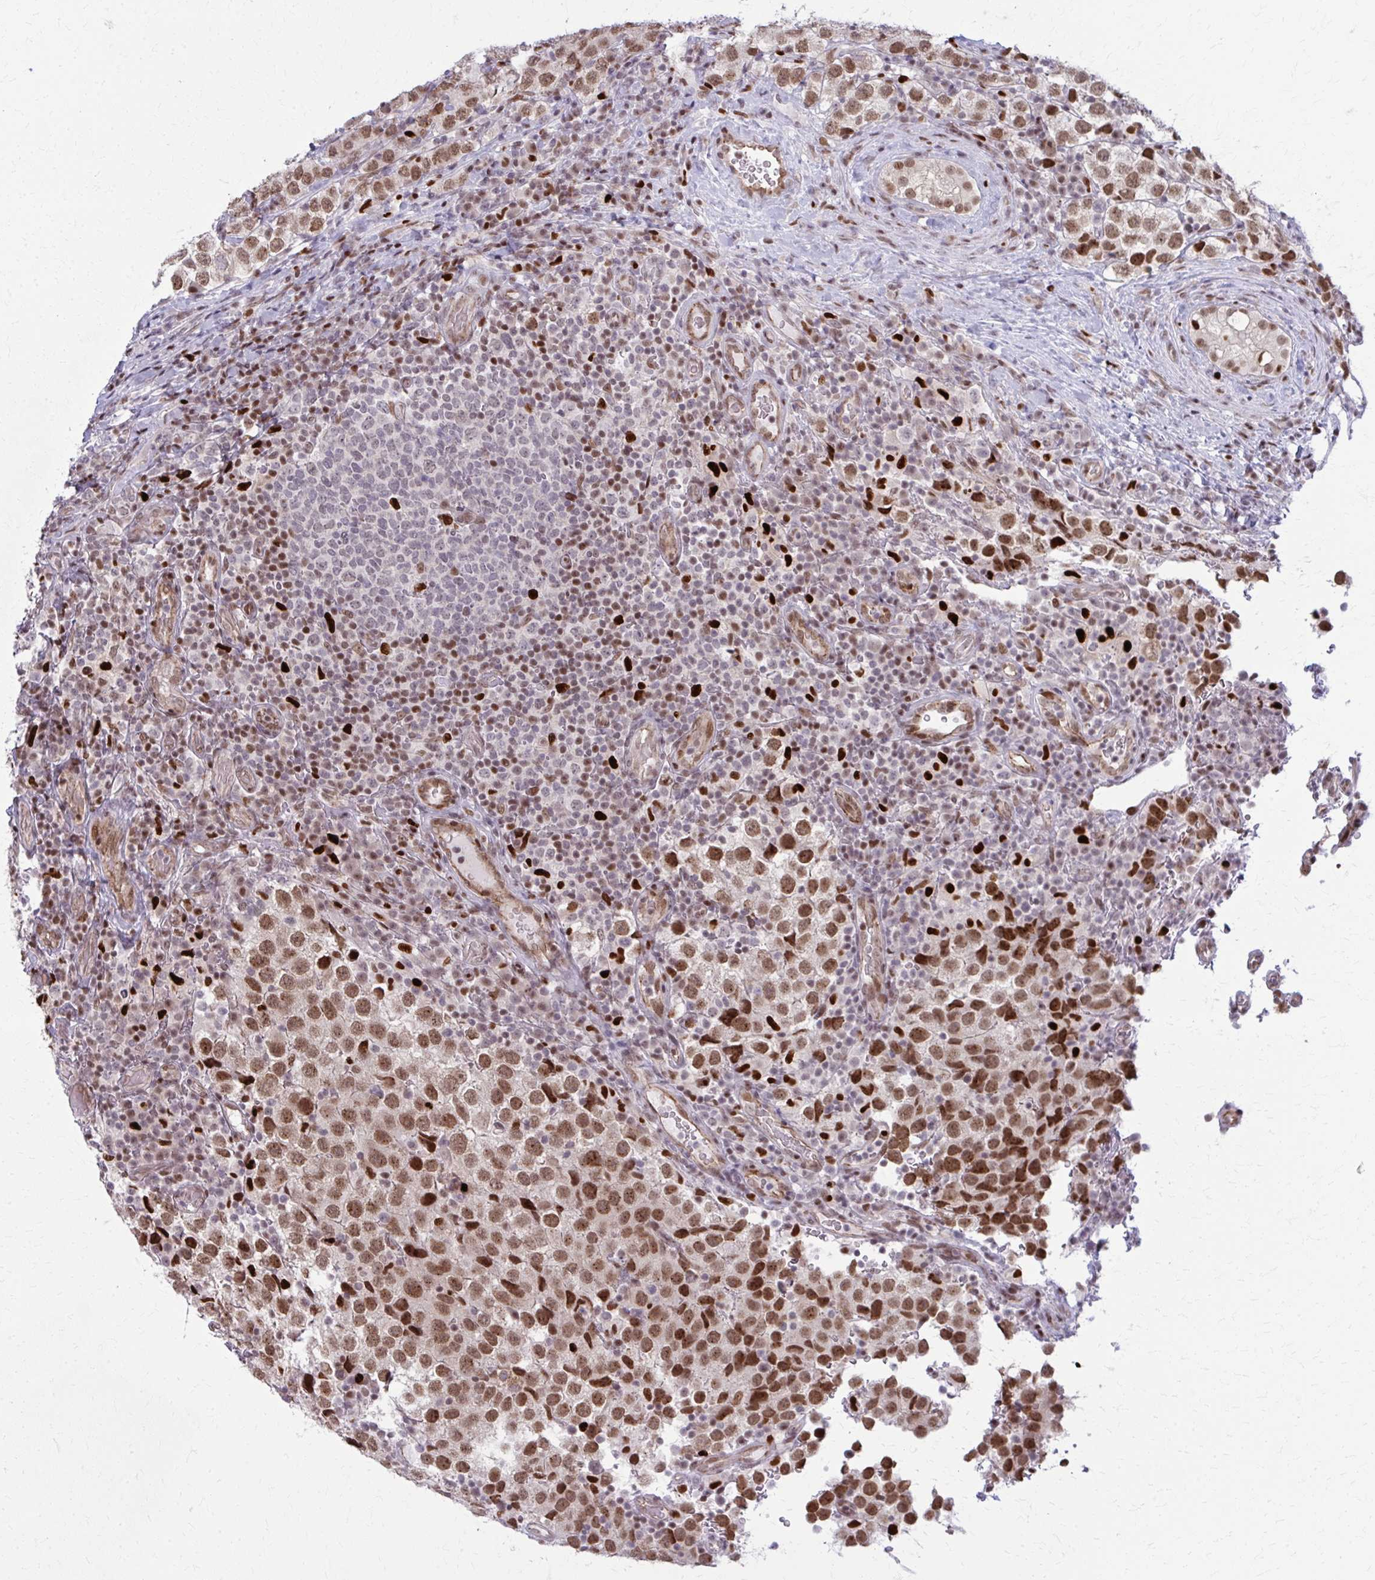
{"staining": {"intensity": "moderate", "quantity": ">75%", "location": "nuclear"}, "tissue": "testis cancer", "cell_type": "Tumor cells", "image_type": "cancer", "snomed": [{"axis": "morphology", "description": "Seminoma, NOS"}, {"axis": "topography", "description": "Testis"}], "caption": "IHC micrograph of neoplastic tissue: human seminoma (testis) stained using immunohistochemistry shows medium levels of moderate protein expression localized specifically in the nuclear of tumor cells, appearing as a nuclear brown color.", "gene": "ZNF559", "patient": {"sex": "male", "age": 34}}